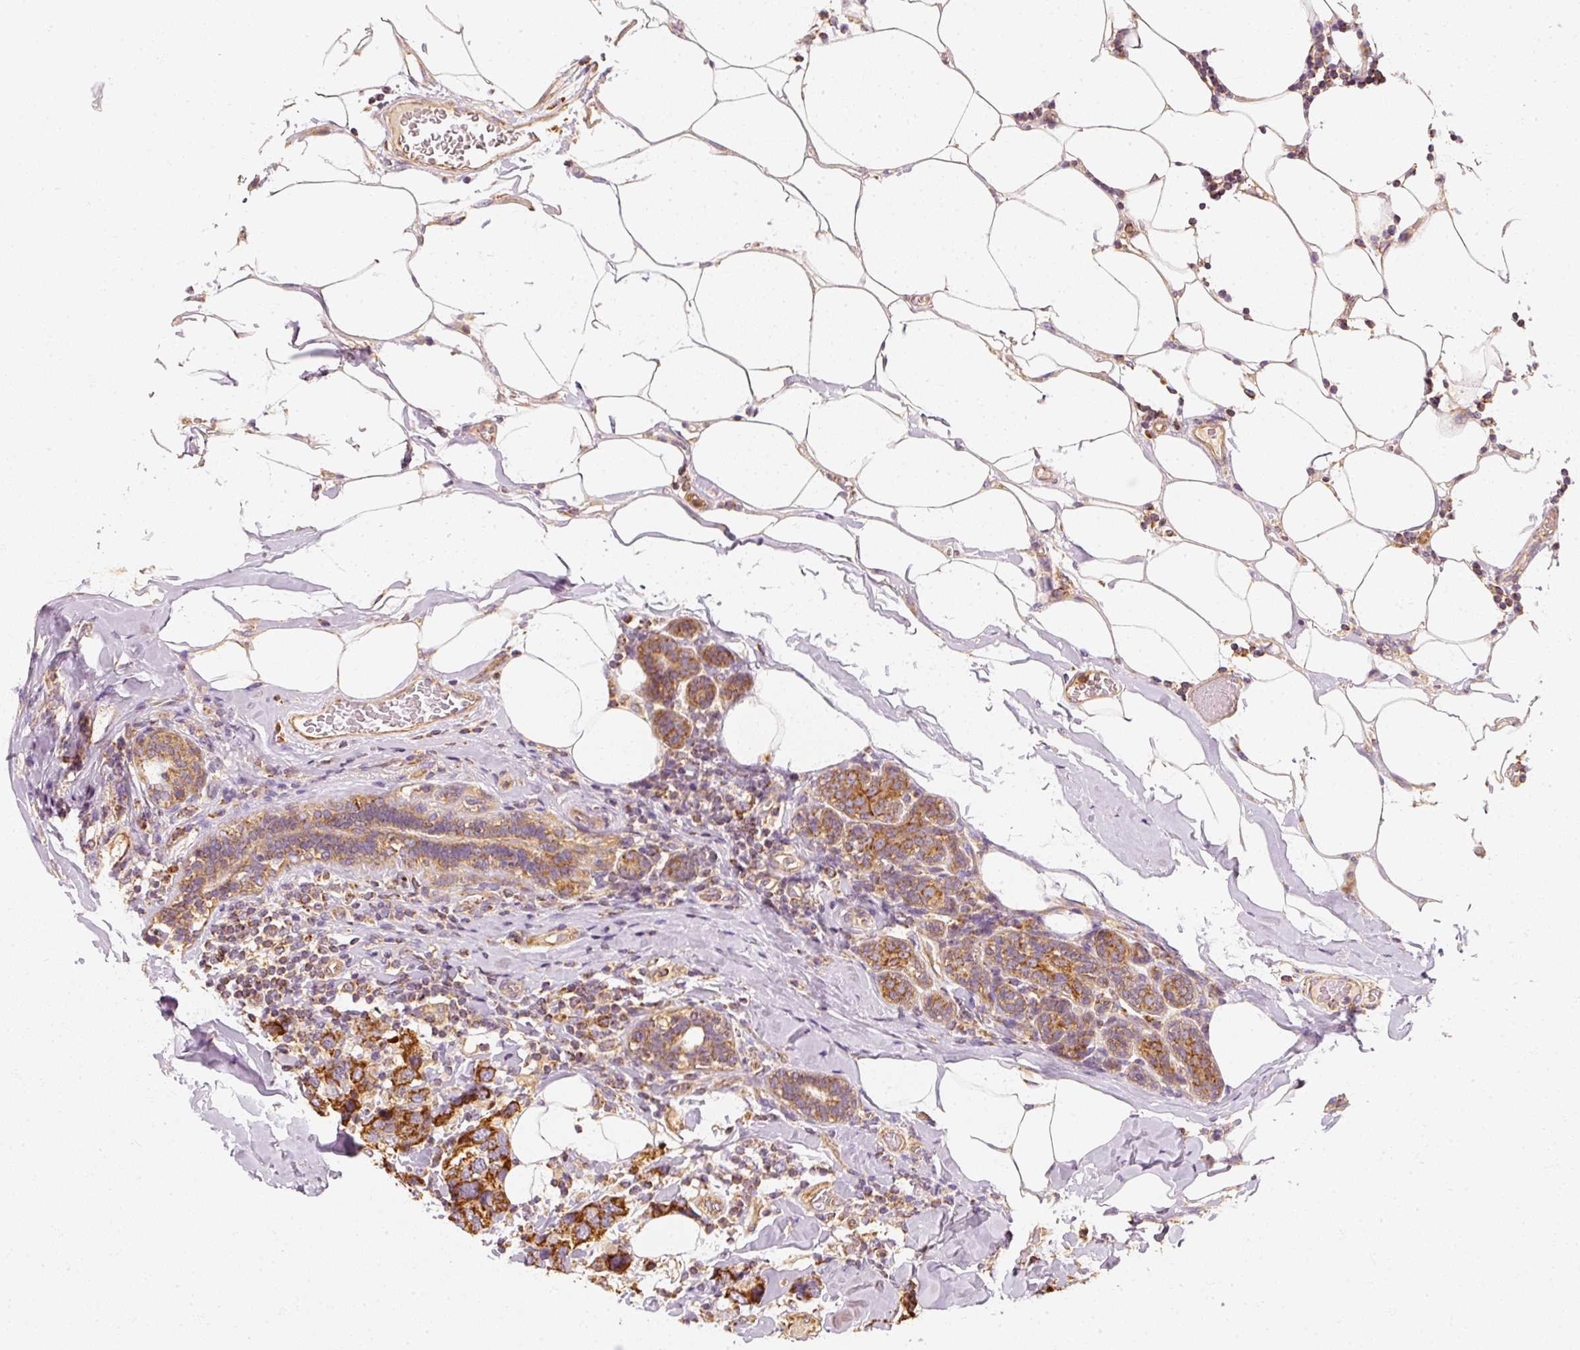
{"staining": {"intensity": "strong", "quantity": ">75%", "location": "cytoplasmic/membranous"}, "tissue": "breast cancer", "cell_type": "Tumor cells", "image_type": "cancer", "snomed": [{"axis": "morphology", "description": "Lobular carcinoma"}, {"axis": "topography", "description": "Breast"}], "caption": "The histopathology image reveals staining of breast lobular carcinoma, revealing strong cytoplasmic/membranous protein positivity (brown color) within tumor cells. The staining was performed using DAB, with brown indicating positive protein expression. Nuclei are stained blue with hematoxylin.", "gene": "TOMM40", "patient": {"sex": "female", "age": 59}}